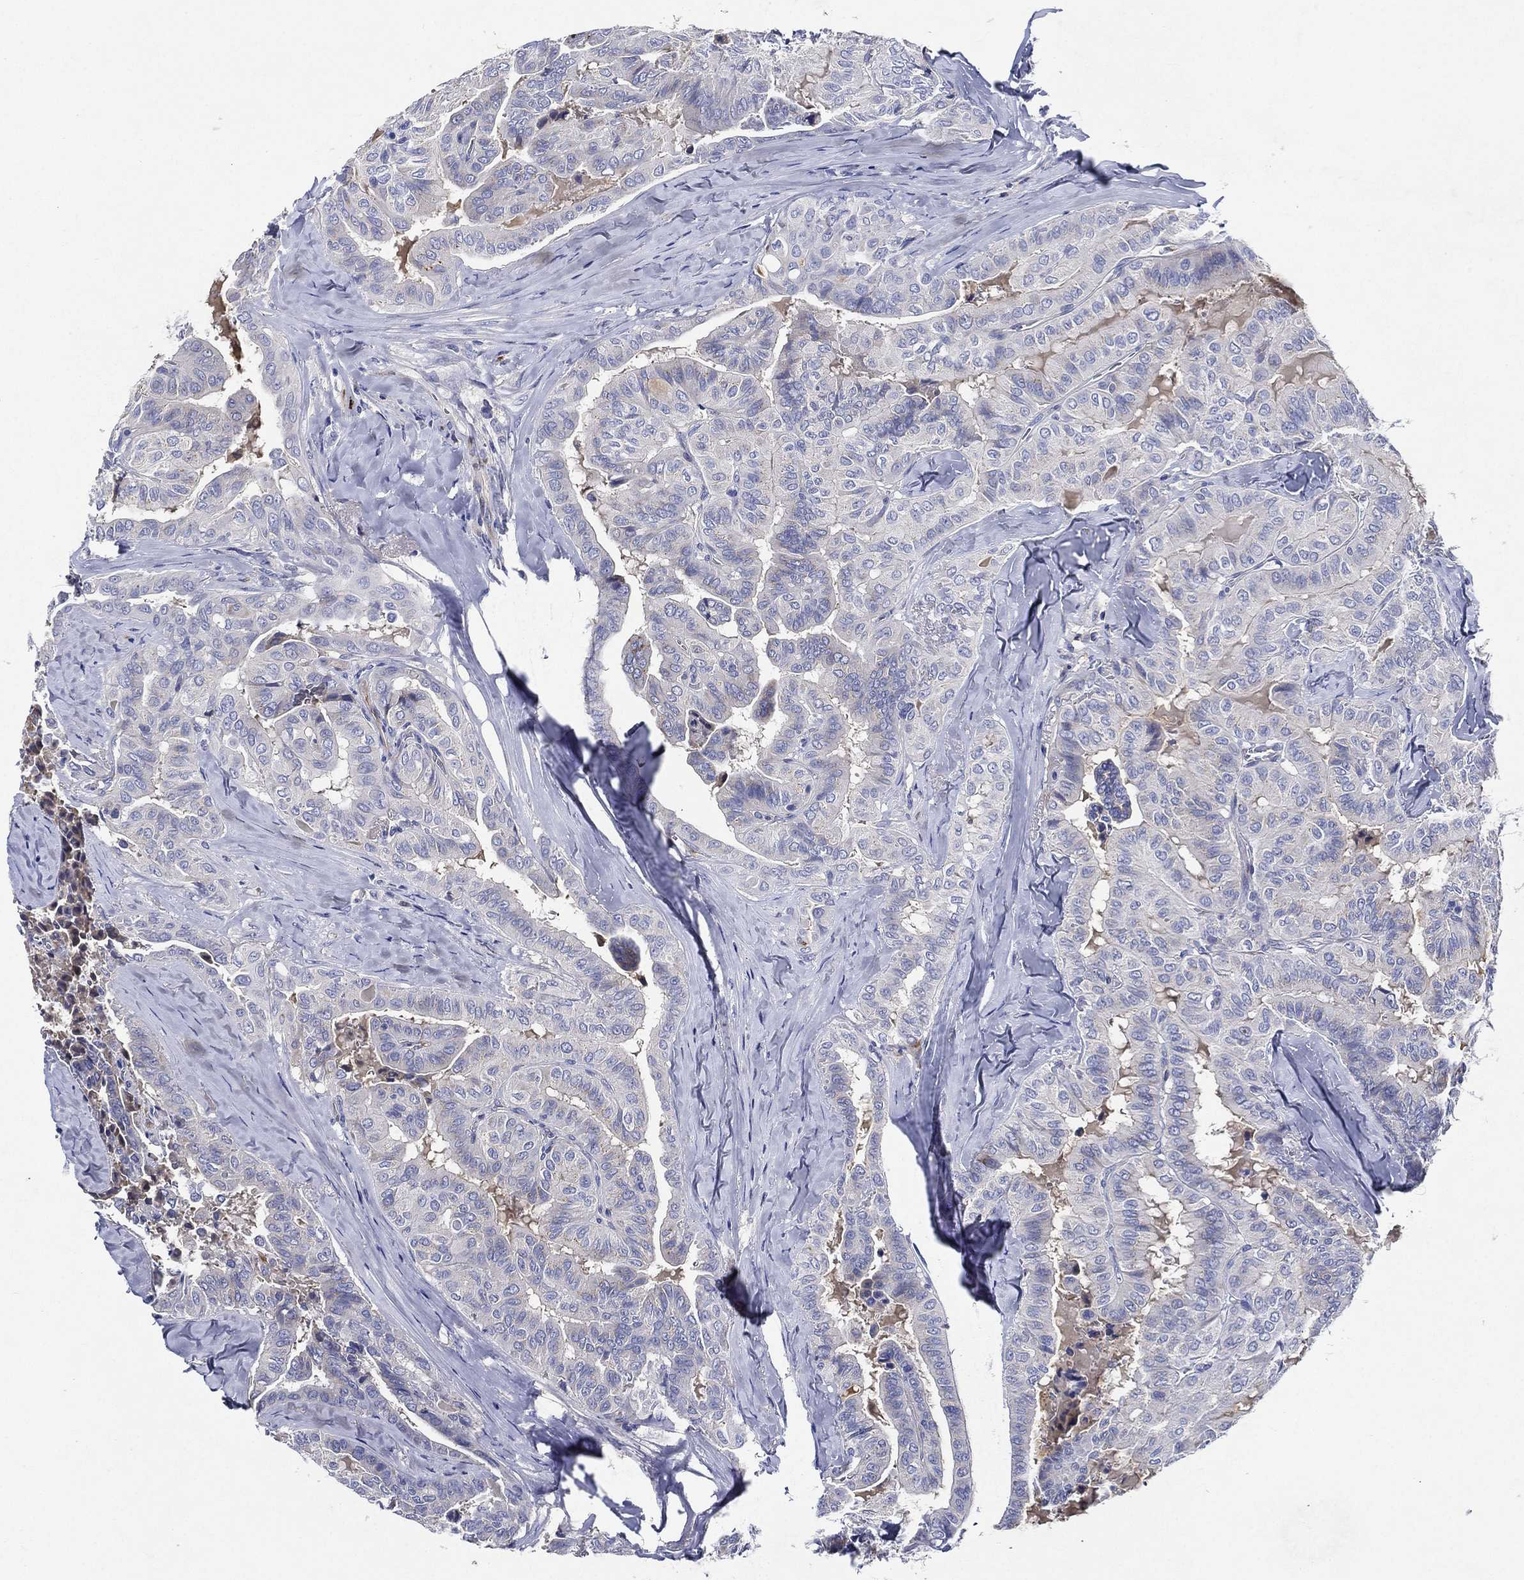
{"staining": {"intensity": "negative", "quantity": "none", "location": "none"}, "tissue": "thyroid cancer", "cell_type": "Tumor cells", "image_type": "cancer", "snomed": [{"axis": "morphology", "description": "Papillary adenocarcinoma, NOS"}, {"axis": "topography", "description": "Thyroid gland"}], "caption": "Immunohistochemistry (IHC) photomicrograph of human thyroid papillary adenocarcinoma stained for a protein (brown), which demonstrates no positivity in tumor cells.", "gene": "TMPRSS11D", "patient": {"sex": "female", "age": 68}}